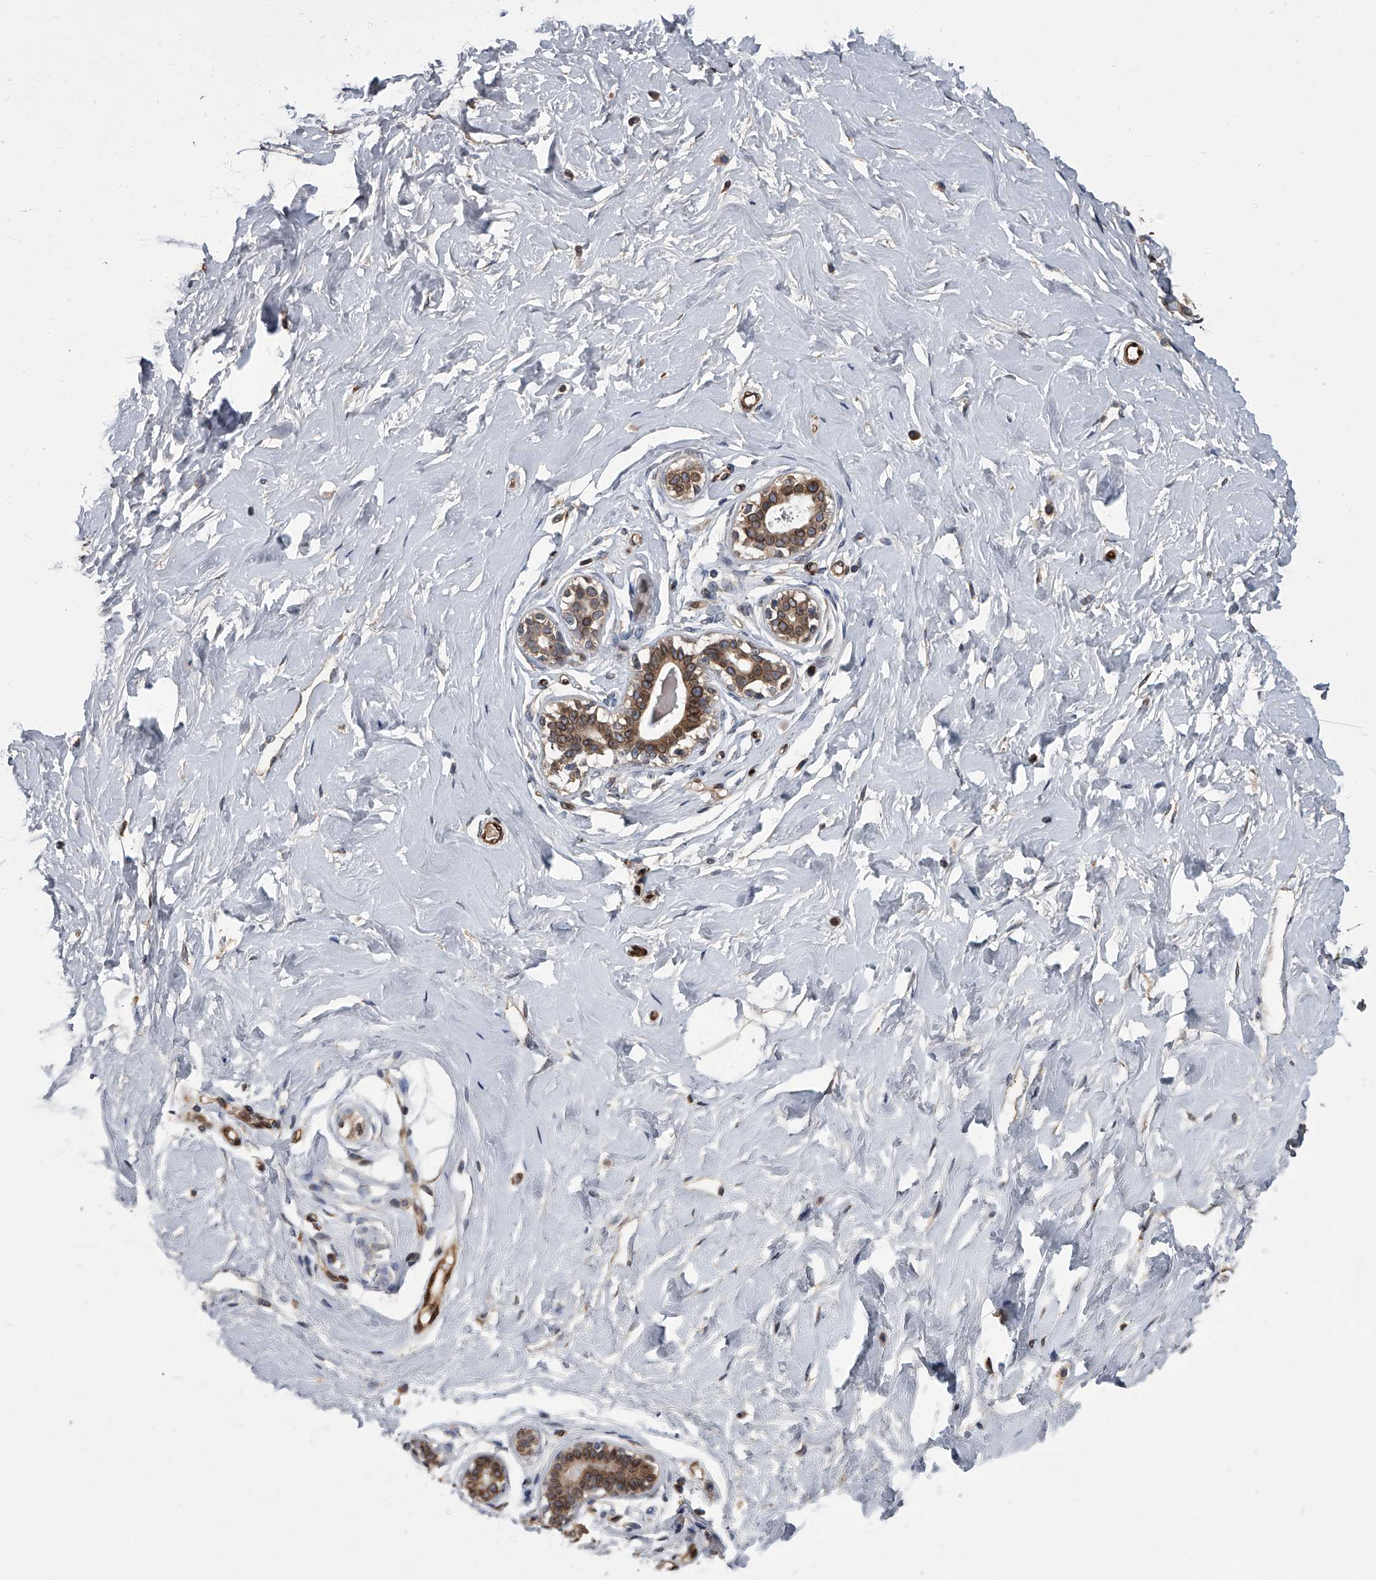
{"staining": {"intensity": "moderate", "quantity": "25%-75%", "location": "cytoplasmic/membranous"}, "tissue": "breast", "cell_type": "Adipocytes", "image_type": "normal", "snomed": [{"axis": "morphology", "description": "Normal tissue, NOS"}, {"axis": "morphology", "description": "Adenoma, NOS"}, {"axis": "topography", "description": "Breast"}], "caption": "Immunohistochemistry (IHC) histopathology image of unremarkable human breast stained for a protein (brown), which shows medium levels of moderate cytoplasmic/membranous expression in approximately 25%-75% of adipocytes.", "gene": "LRRC8C", "patient": {"sex": "female", "age": 23}}